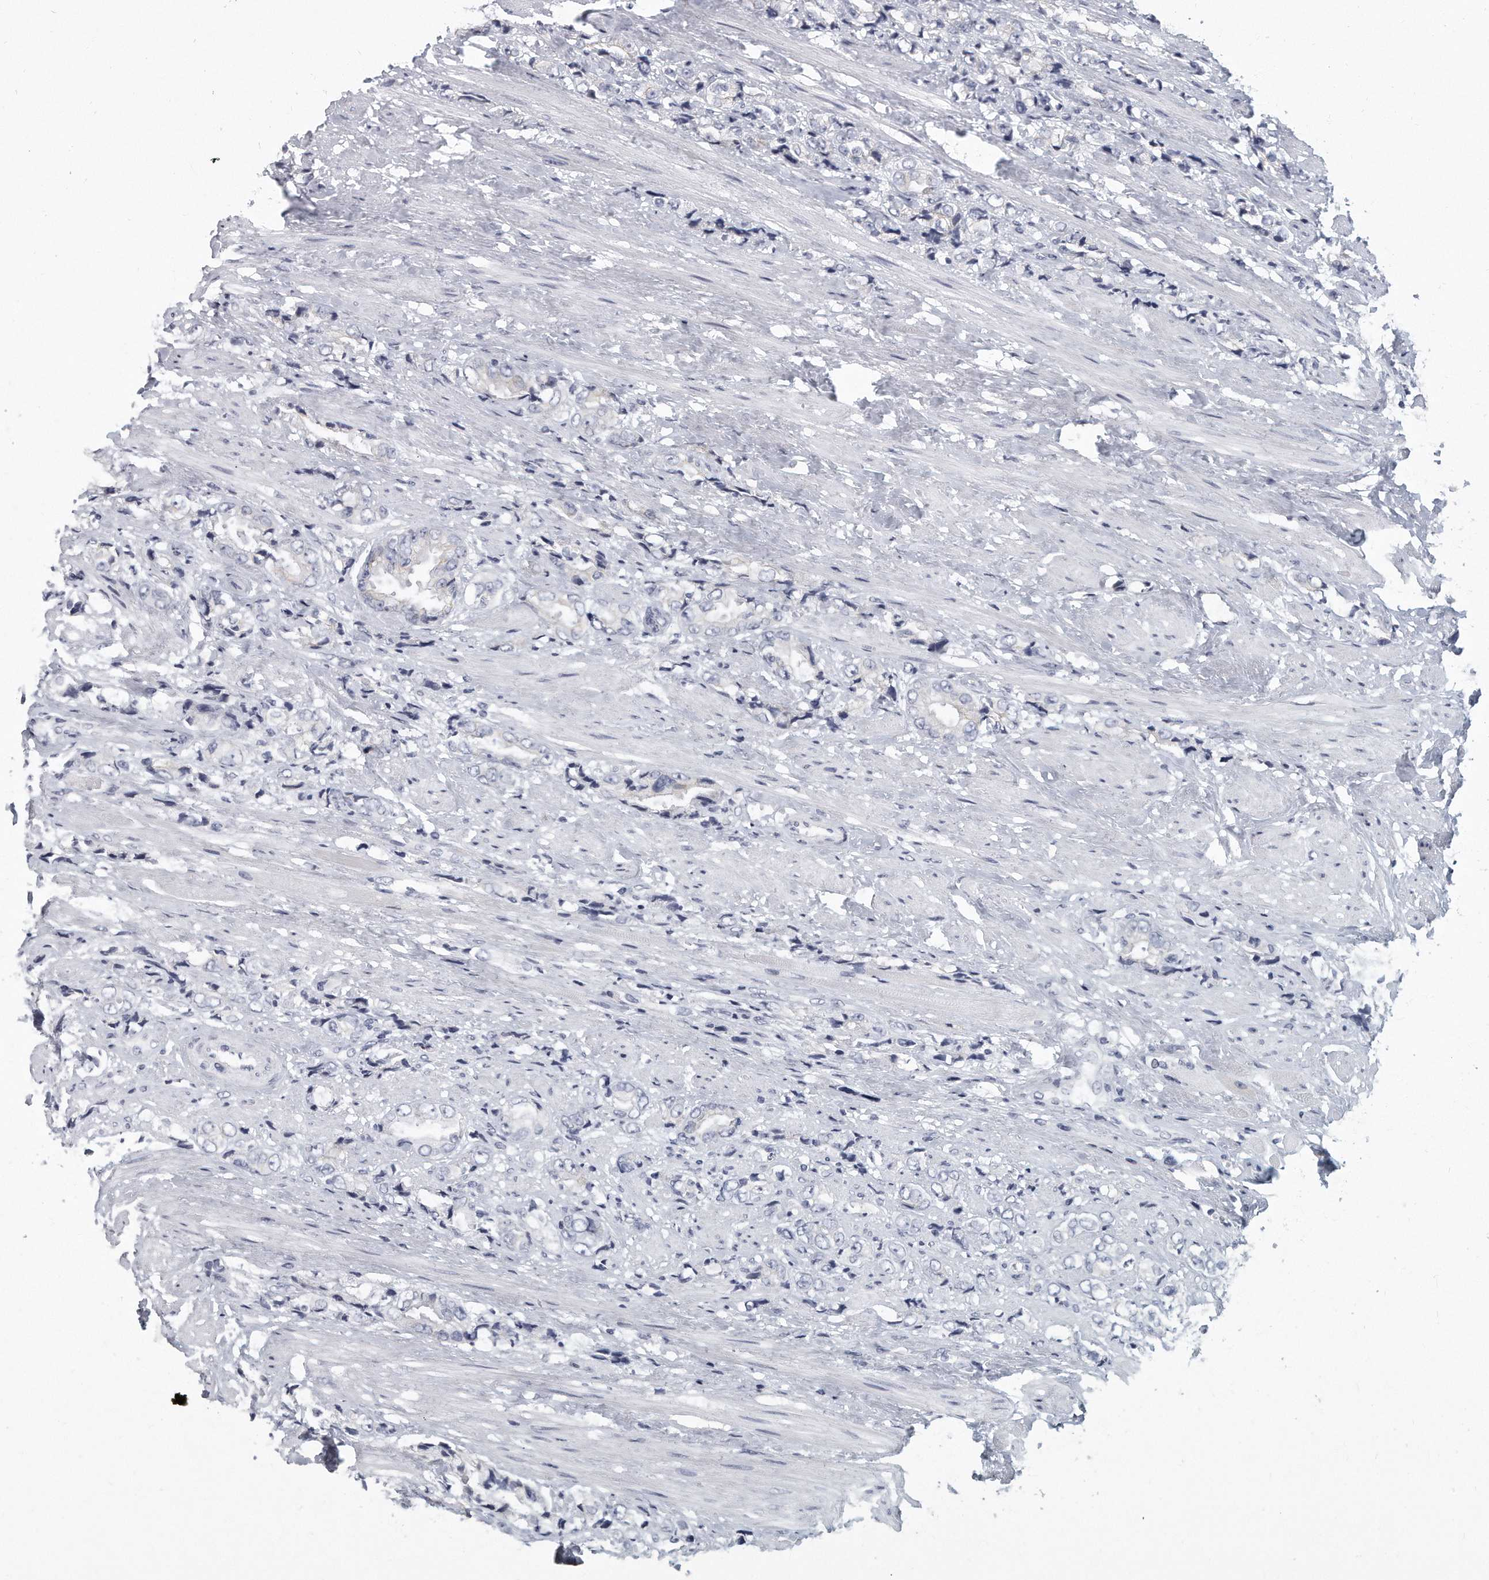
{"staining": {"intensity": "negative", "quantity": "none", "location": "none"}, "tissue": "prostate cancer", "cell_type": "Tumor cells", "image_type": "cancer", "snomed": [{"axis": "morphology", "description": "Adenocarcinoma, High grade"}, {"axis": "topography", "description": "Prostate"}], "caption": "A micrograph of prostate high-grade adenocarcinoma stained for a protein displays no brown staining in tumor cells. (DAB (3,3'-diaminobenzidine) immunohistochemistry with hematoxylin counter stain).", "gene": "PLEKHA6", "patient": {"sex": "male", "age": 61}}